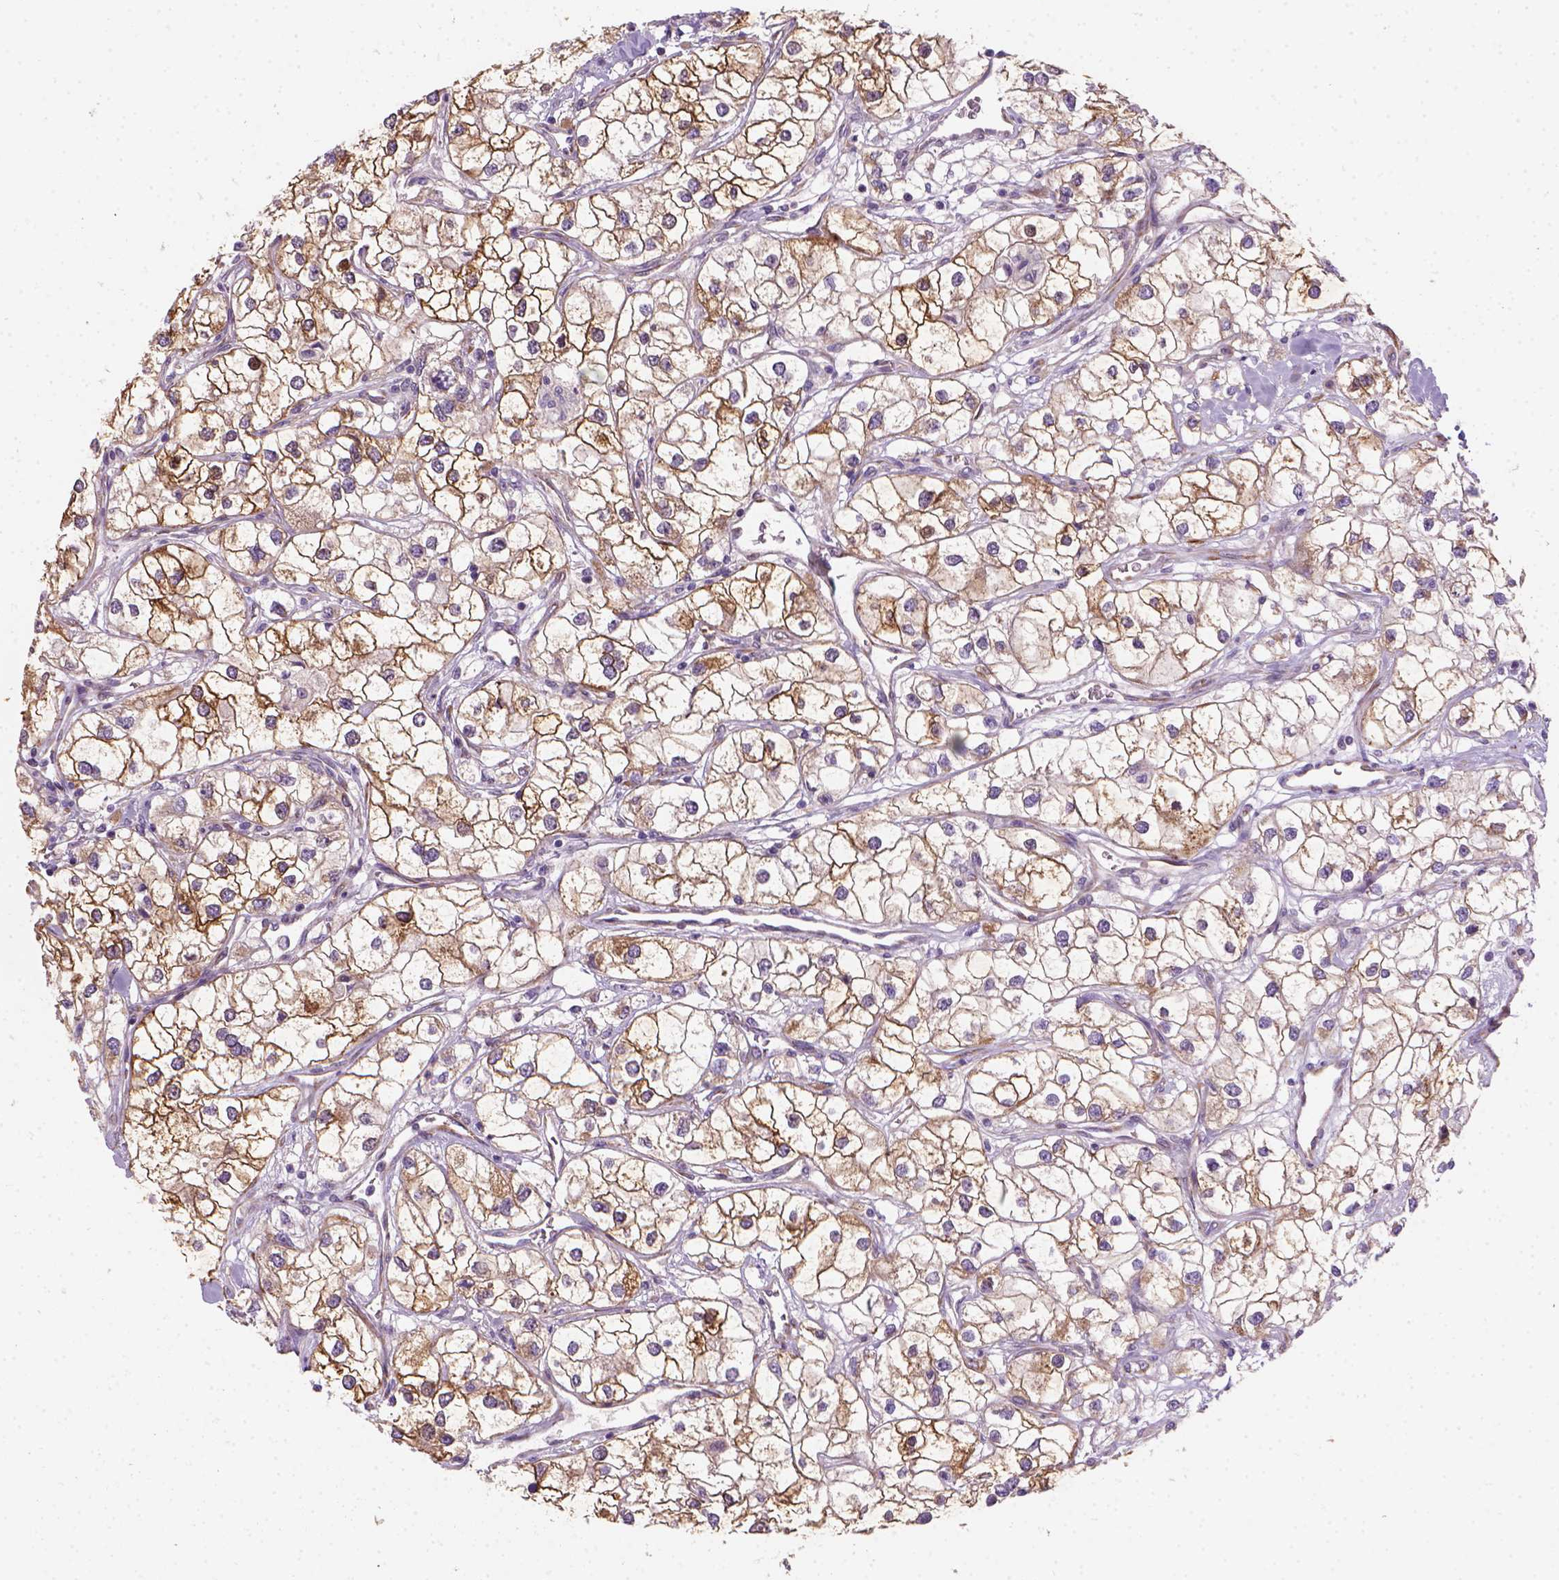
{"staining": {"intensity": "moderate", "quantity": "25%-75%", "location": "cytoplasmic/membranous"}, "tissue": "renal cancer", "cell_type": "Tumor cells", "image_type": "cancer", "snomed": [{"axis": "morphology", "description": "Adenocarcinoma, NOS"}, {"axis": "topography", "description": "Kidney"}], "caption": "Protein staining of renal cancer tissue shows moderate cytoplasmic/membranous staining in about 25%-75% of tumor cells.", "gene": "CES2", "patient": {"sex": "male", "age": 59}}